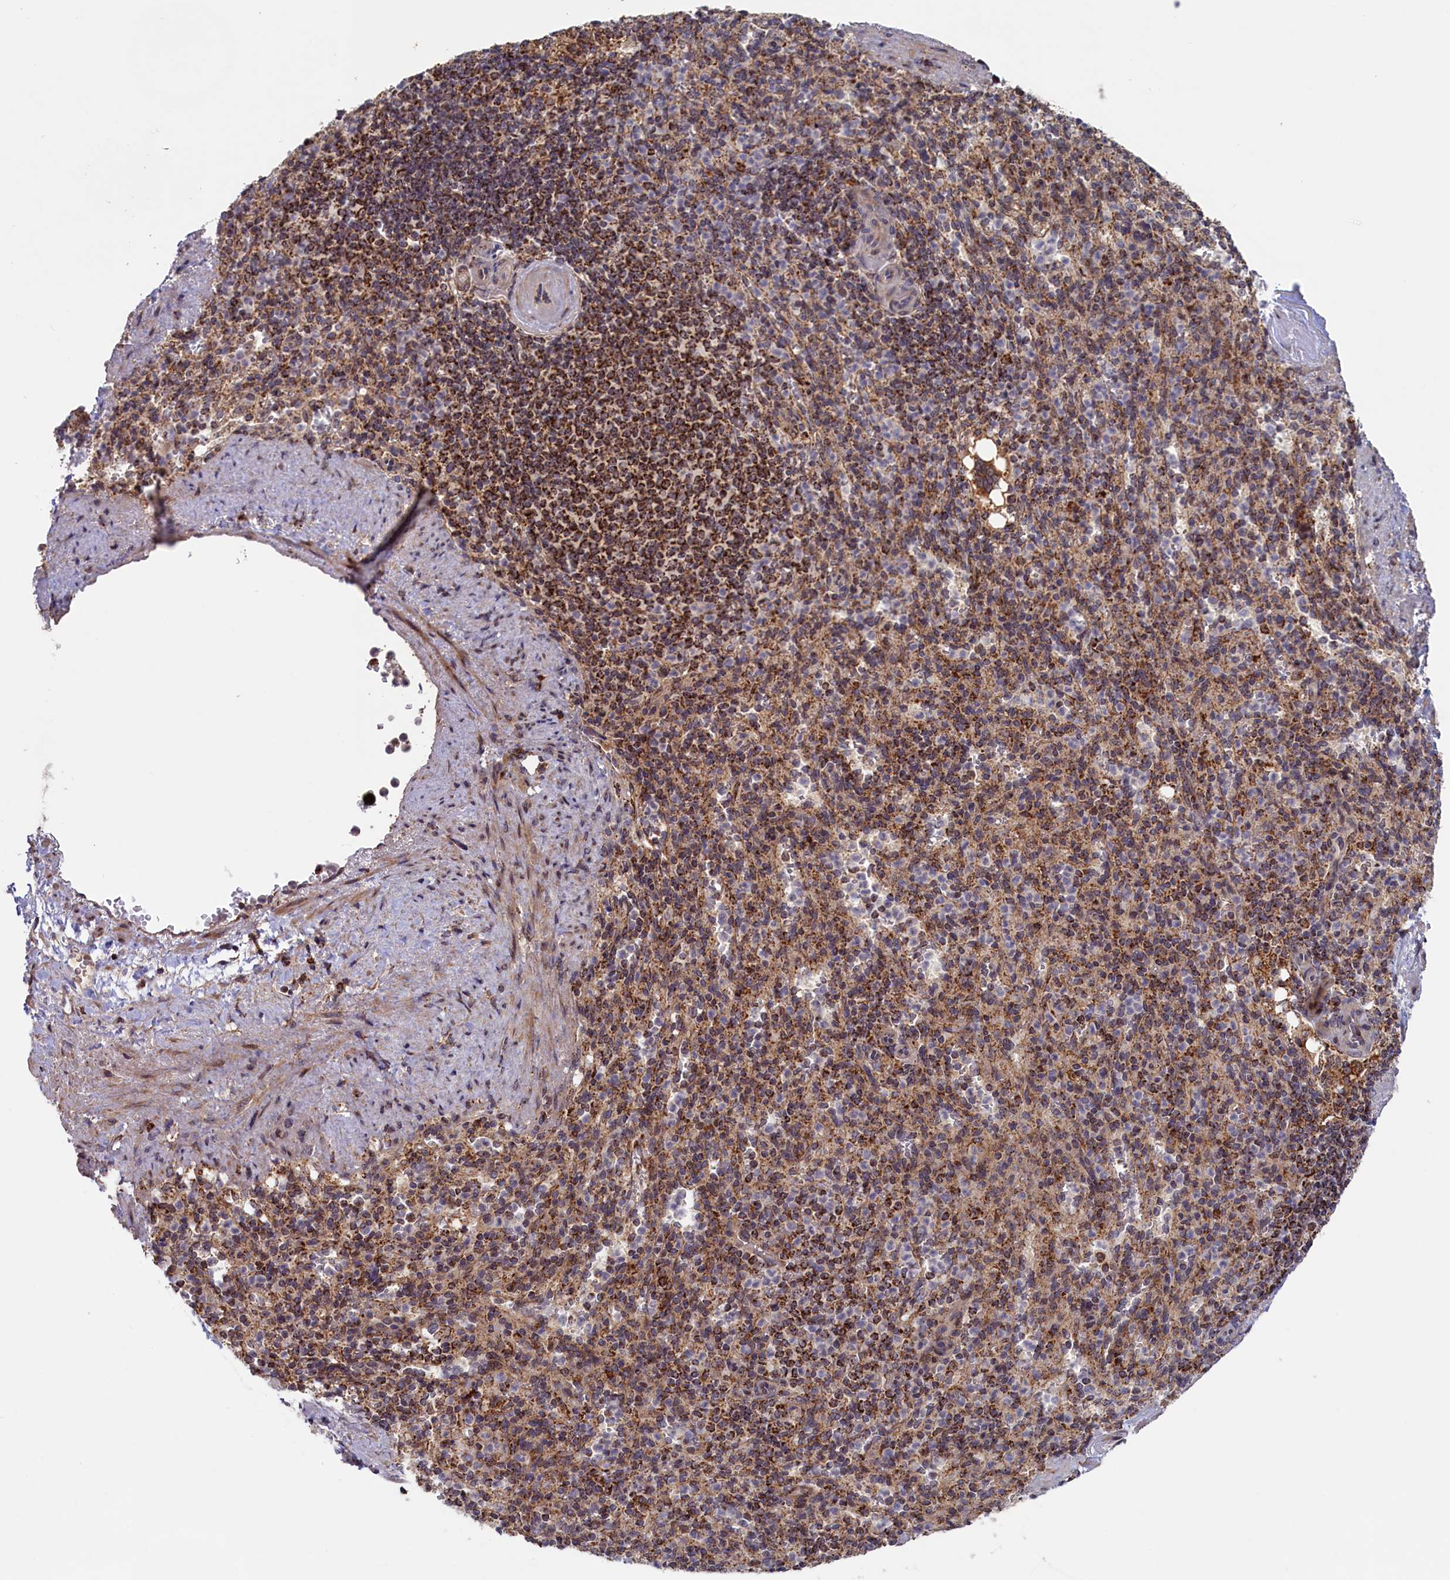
{"staining": {"intensity": "moderate", "quantity": ">75%", "location": "cytoplasmic/membranous"}, "tissue": "spleen", "cell_type": "Cells in red pulp", "image_type": "normal", "snomed": [{"axis": "morphology", "description": "Normal tissue, NOS"}, {"axis": "topography", "description": "Spleen"}], "caption": "Cells in red pulp show medium levels of moderate cytoplasmic/membranous positivity in about >75% of cells in normal spleen. (Brightfield microscopy of DAB IHC at high magnification).", "gene": "DUS3L", "patient": {"sex": "female", "age": 74}}